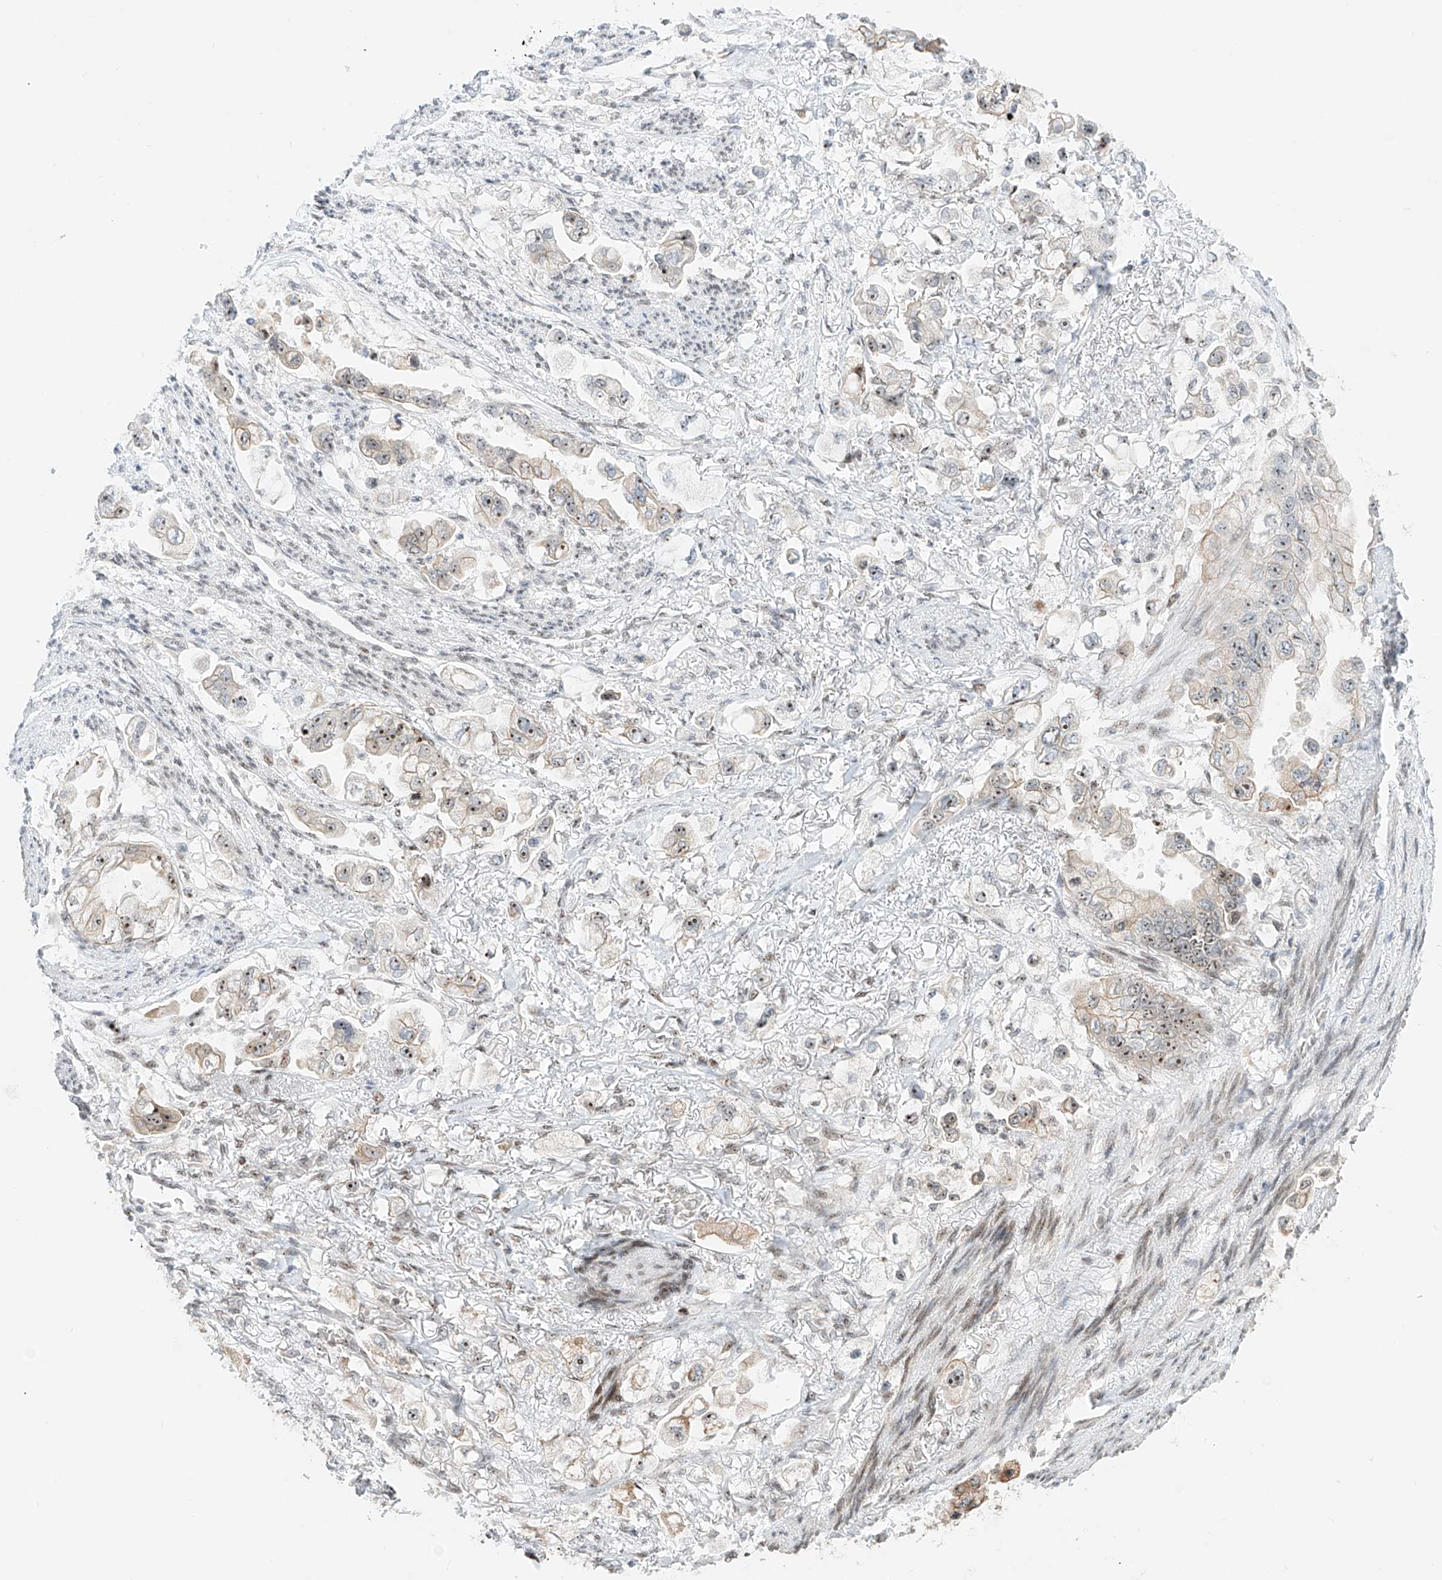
{"staining": {"intensity": "moderate", "quantity": "25%-75%", "location": "cytoplasmic/membranous,nuclear"}, "tissue": "stomach cancer", "cell_type": "Tumor cells", "image_type": "cancer", "snomed": [{"axis": "morphology", "description": "Adenocarcinoma, NOS"}, {"axis": "topography", "description": "Stomach"}], "caption": "DAB immunohistochemical staining of human adenocarcinoma (stomach) shows moderate cytoplasmic/membranous and nuclear protein staining in about 25%-75% of tumor cells.", "gene": "ZNF512", "patient": {"sex": "male", "age": 62}}